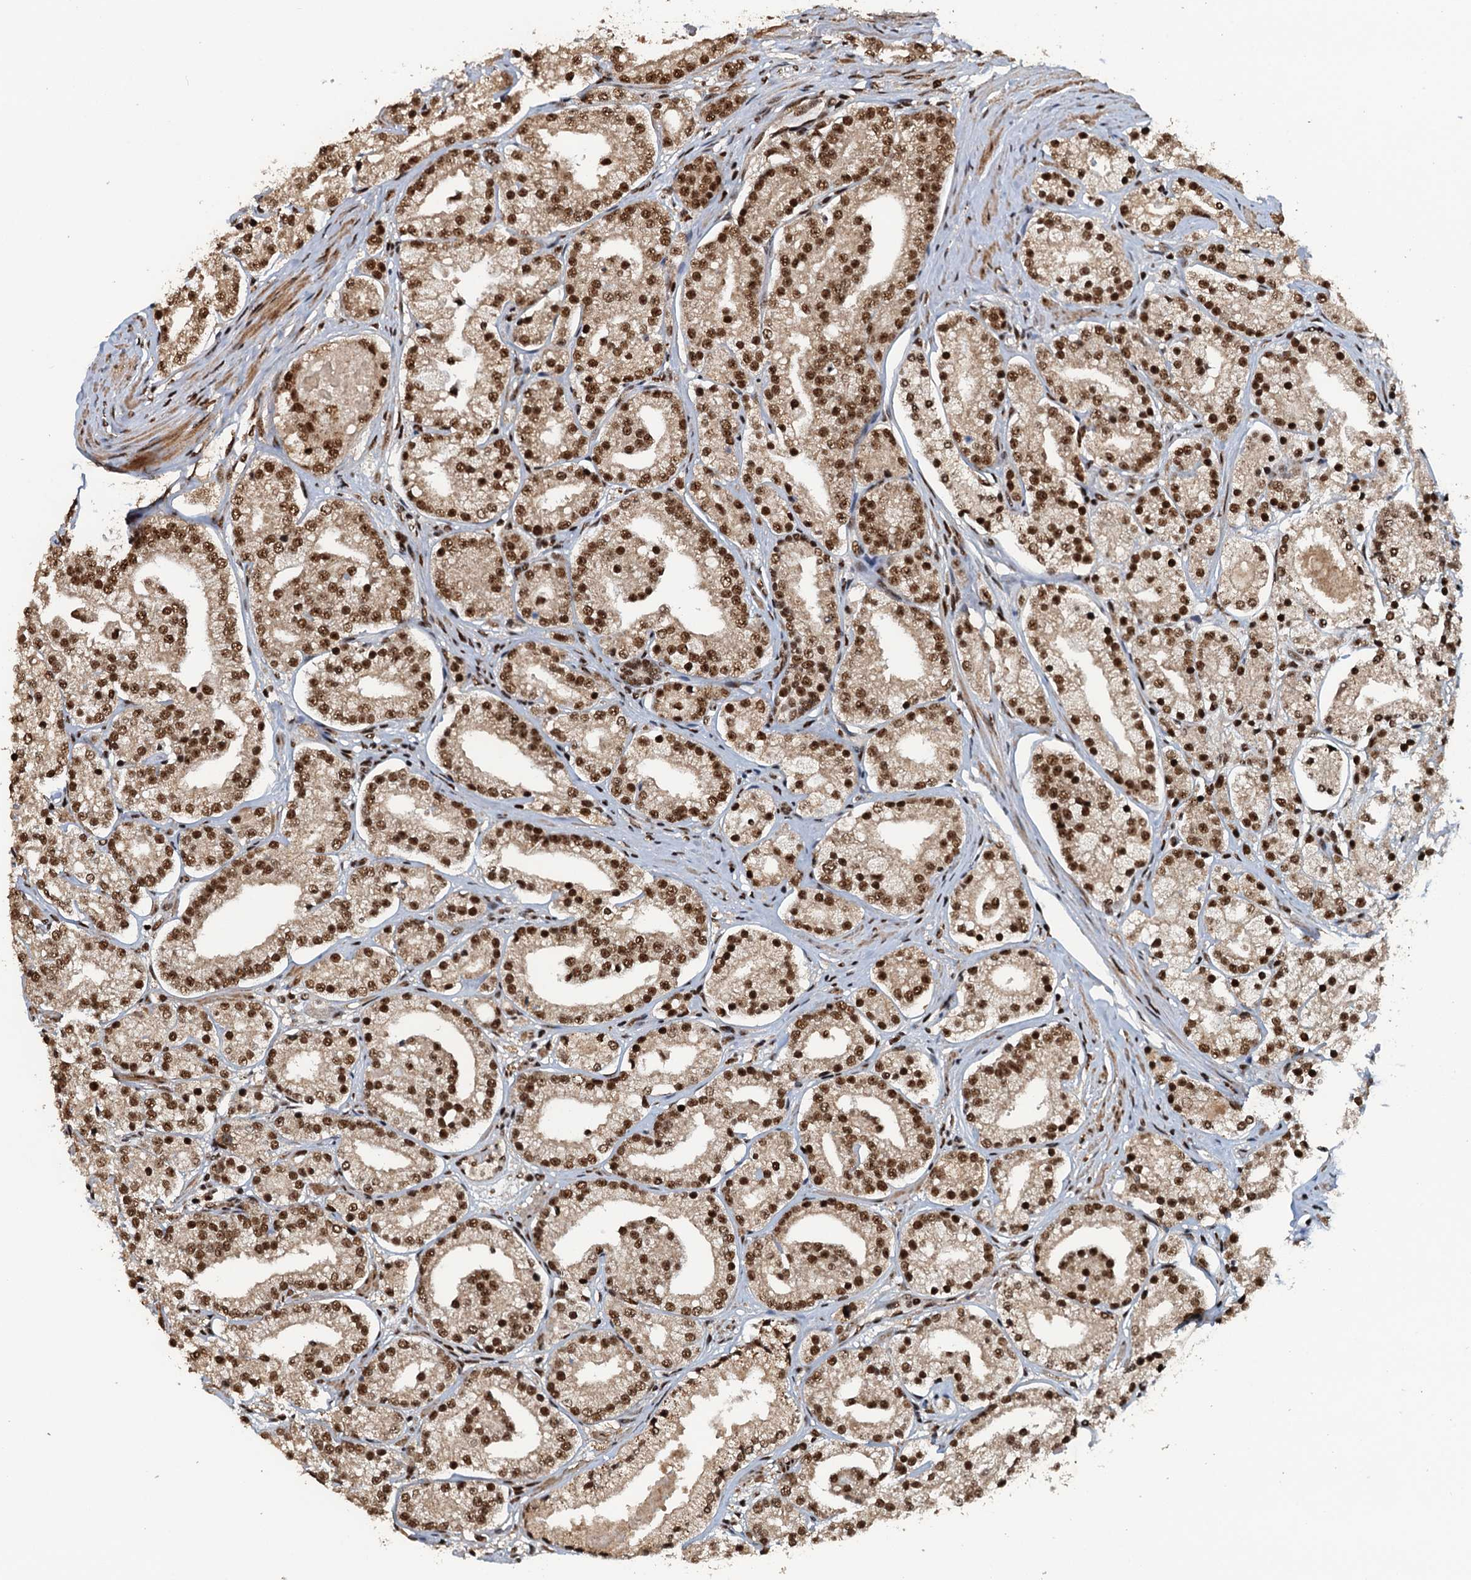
{"staining": {"intensity": "strong", "quantity": ">75%", "location": "nuclear"}, "tissue": "prostate cancer", "cell_type": "Tumor cells", "image_type": "cancer", "snomed": [{"axis": "morphology", "description": "Adenocarcinoma, High grade"}, {"axis": "topography", "description": "Prostate"}], "caption": "Immunohistochemistry (IHC) histopathology image of prostate high-grade adenocarcinoma stained for a protein (brown), which shows high levels of strong nuclear expression in approximately >75% of tumor cells.", "gene": "ZC3H18", "patient": {"sex": "male", "age": 69}}